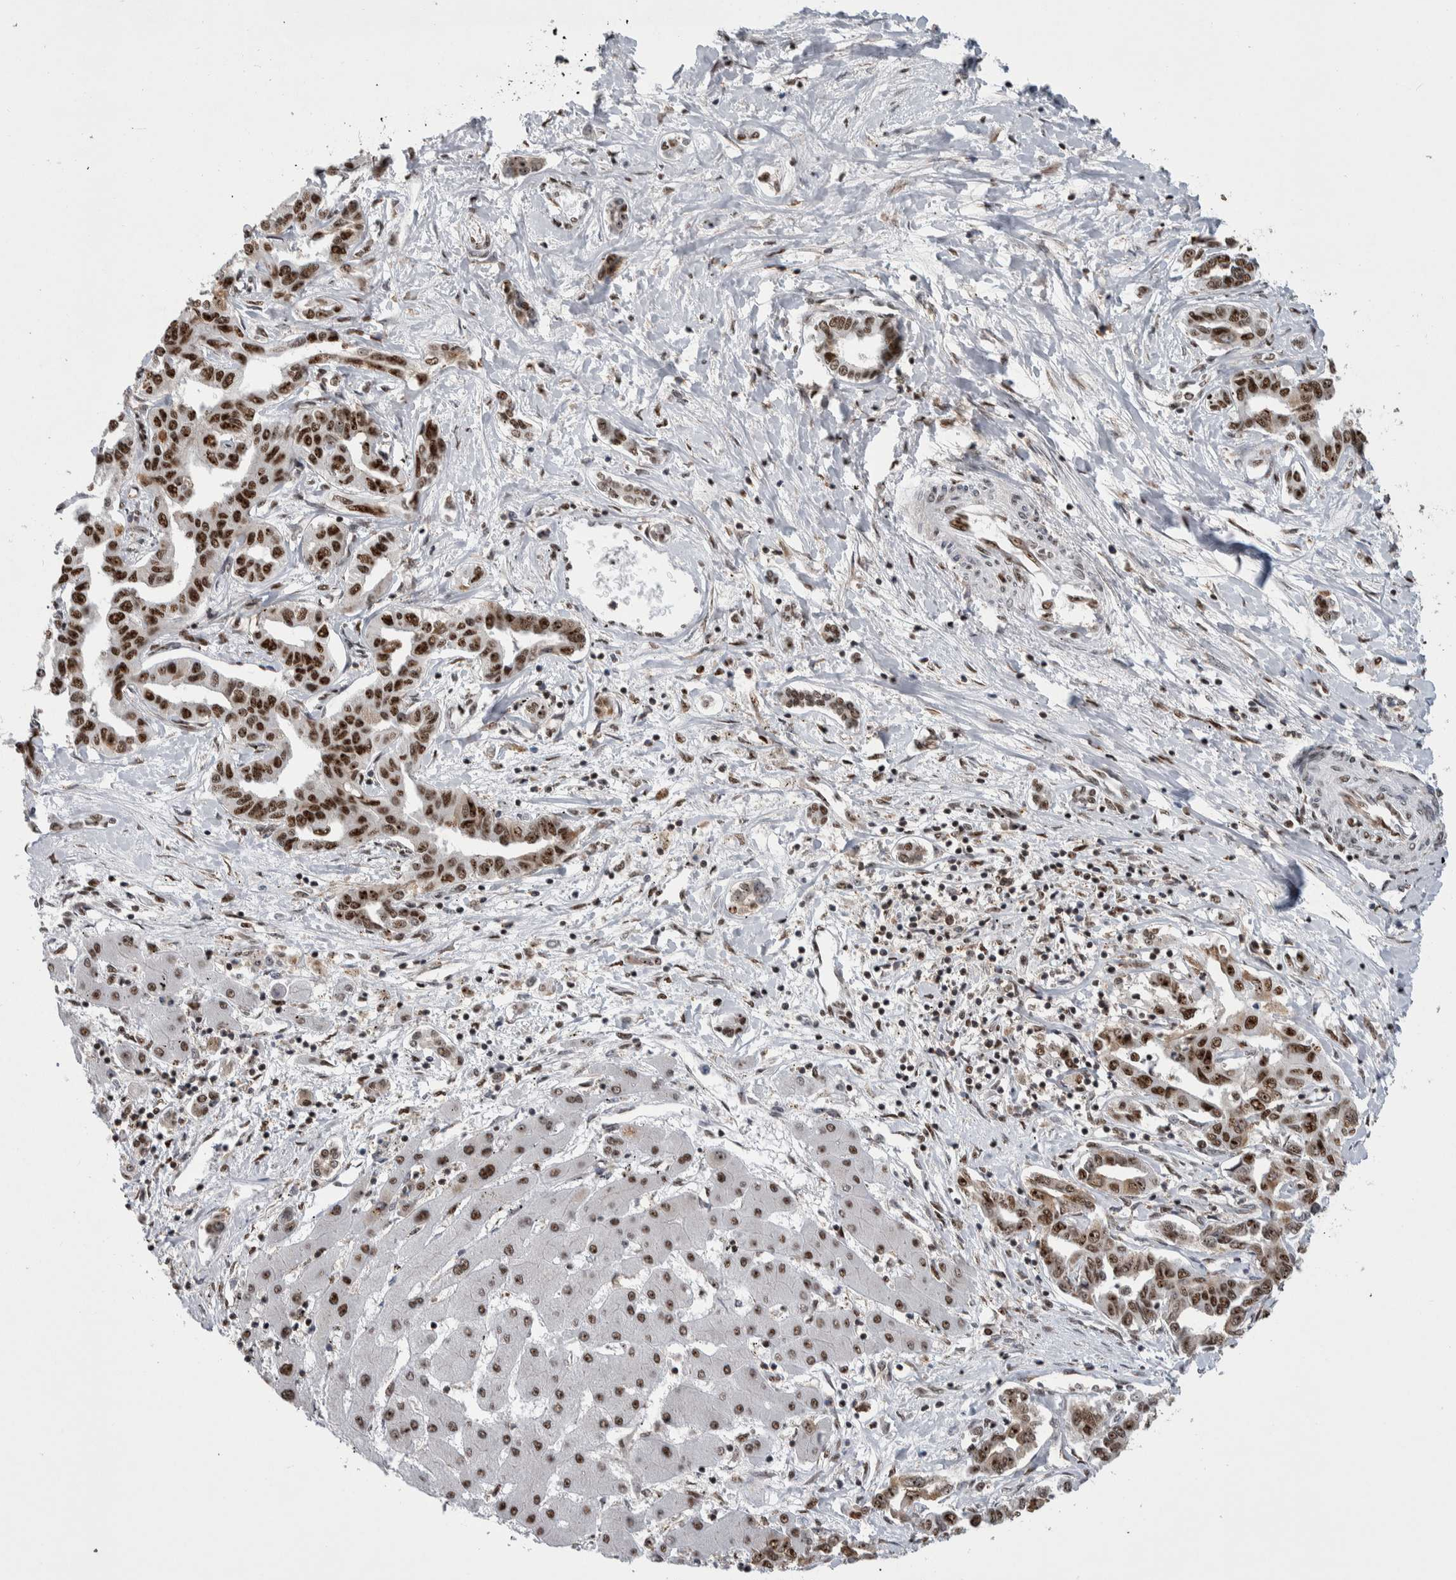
{"staining": {"intensity": "strong", "quantity": ">75%", "location": "nuclear"}, "tissue": "liver cancer", "cell_type": "Tumor cells", "image_type": "cancer", "snomed": [{"axis": "morphology", "description": "Cholangiocarcinoma"}, {"axis": "topography", "description": "Liver"}], "caption": "Liver cholangiocarcinoma stained with DAB (3,3'-diaminobenzidine) immunohistochemistry (IHC) displays high levels of strong nuclear positivity in about >75% of tumor cells. (DAB (3,3'-diaminobenzidine) = brown stain, brightfield microscopy at high magnification).", "gene": "NCL", "patient": {"sex": "male", "age": 59}}